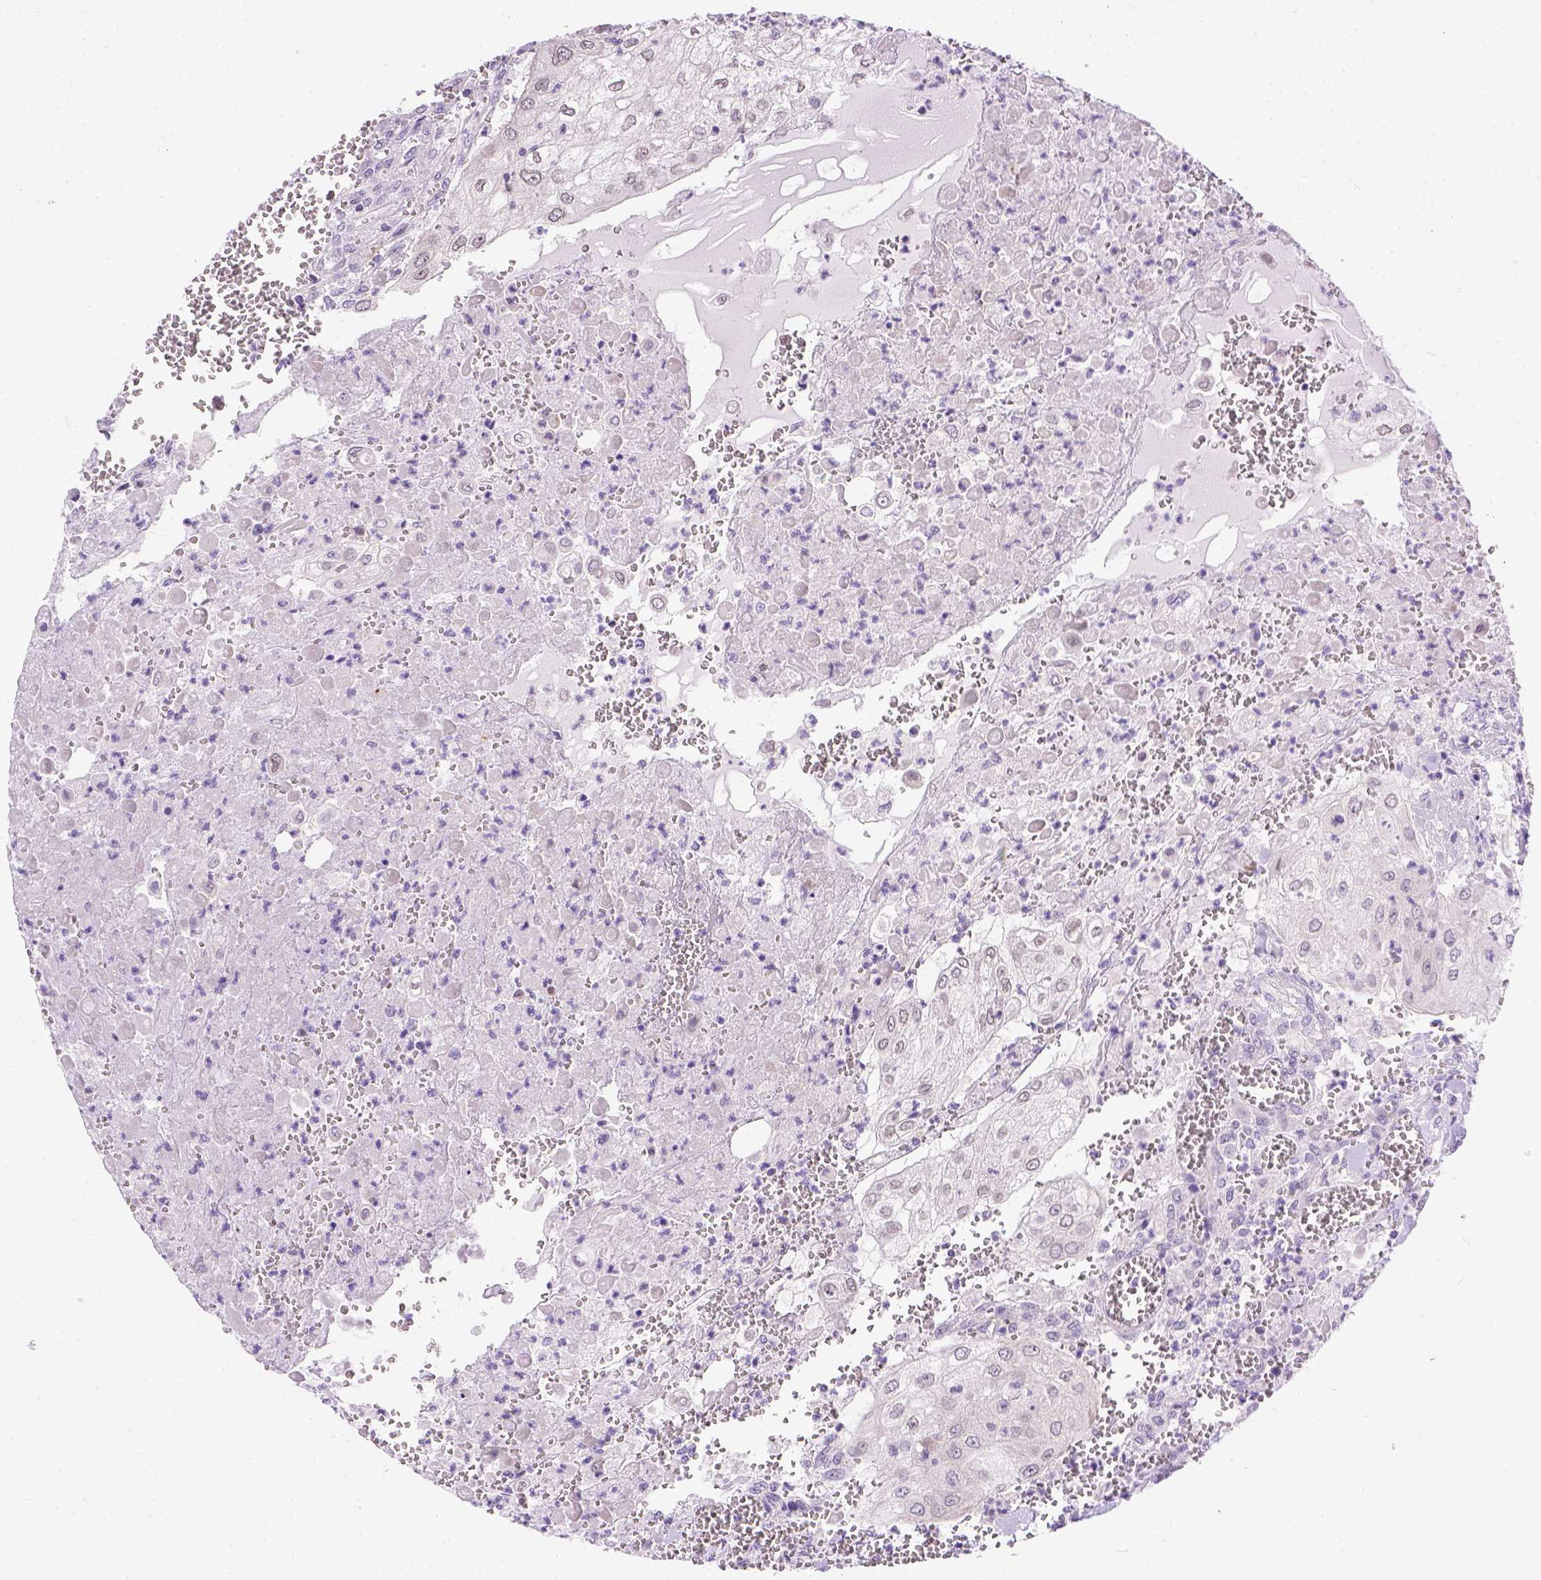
{"staining": {"intensity": "negative", "quantity": "none", "location": "none"}, "tissue": "urothelial cancer", "cell_type": "Tumor cells", "image_type": "cancer", "snomed": [{"axis": "morphology", "description": "Urothelial carcinoma, High grade"}, {"axis": "topography", "description": "Urinary bladder"}], "caption": "DAB (3,3'-diaminobenzidine) immunohistochemical staining of human urothelial cancer demonstrates no significant staining in tumor cells.", "gene": "FAM184B", "patient": {"sex": "male", "age": 62}}